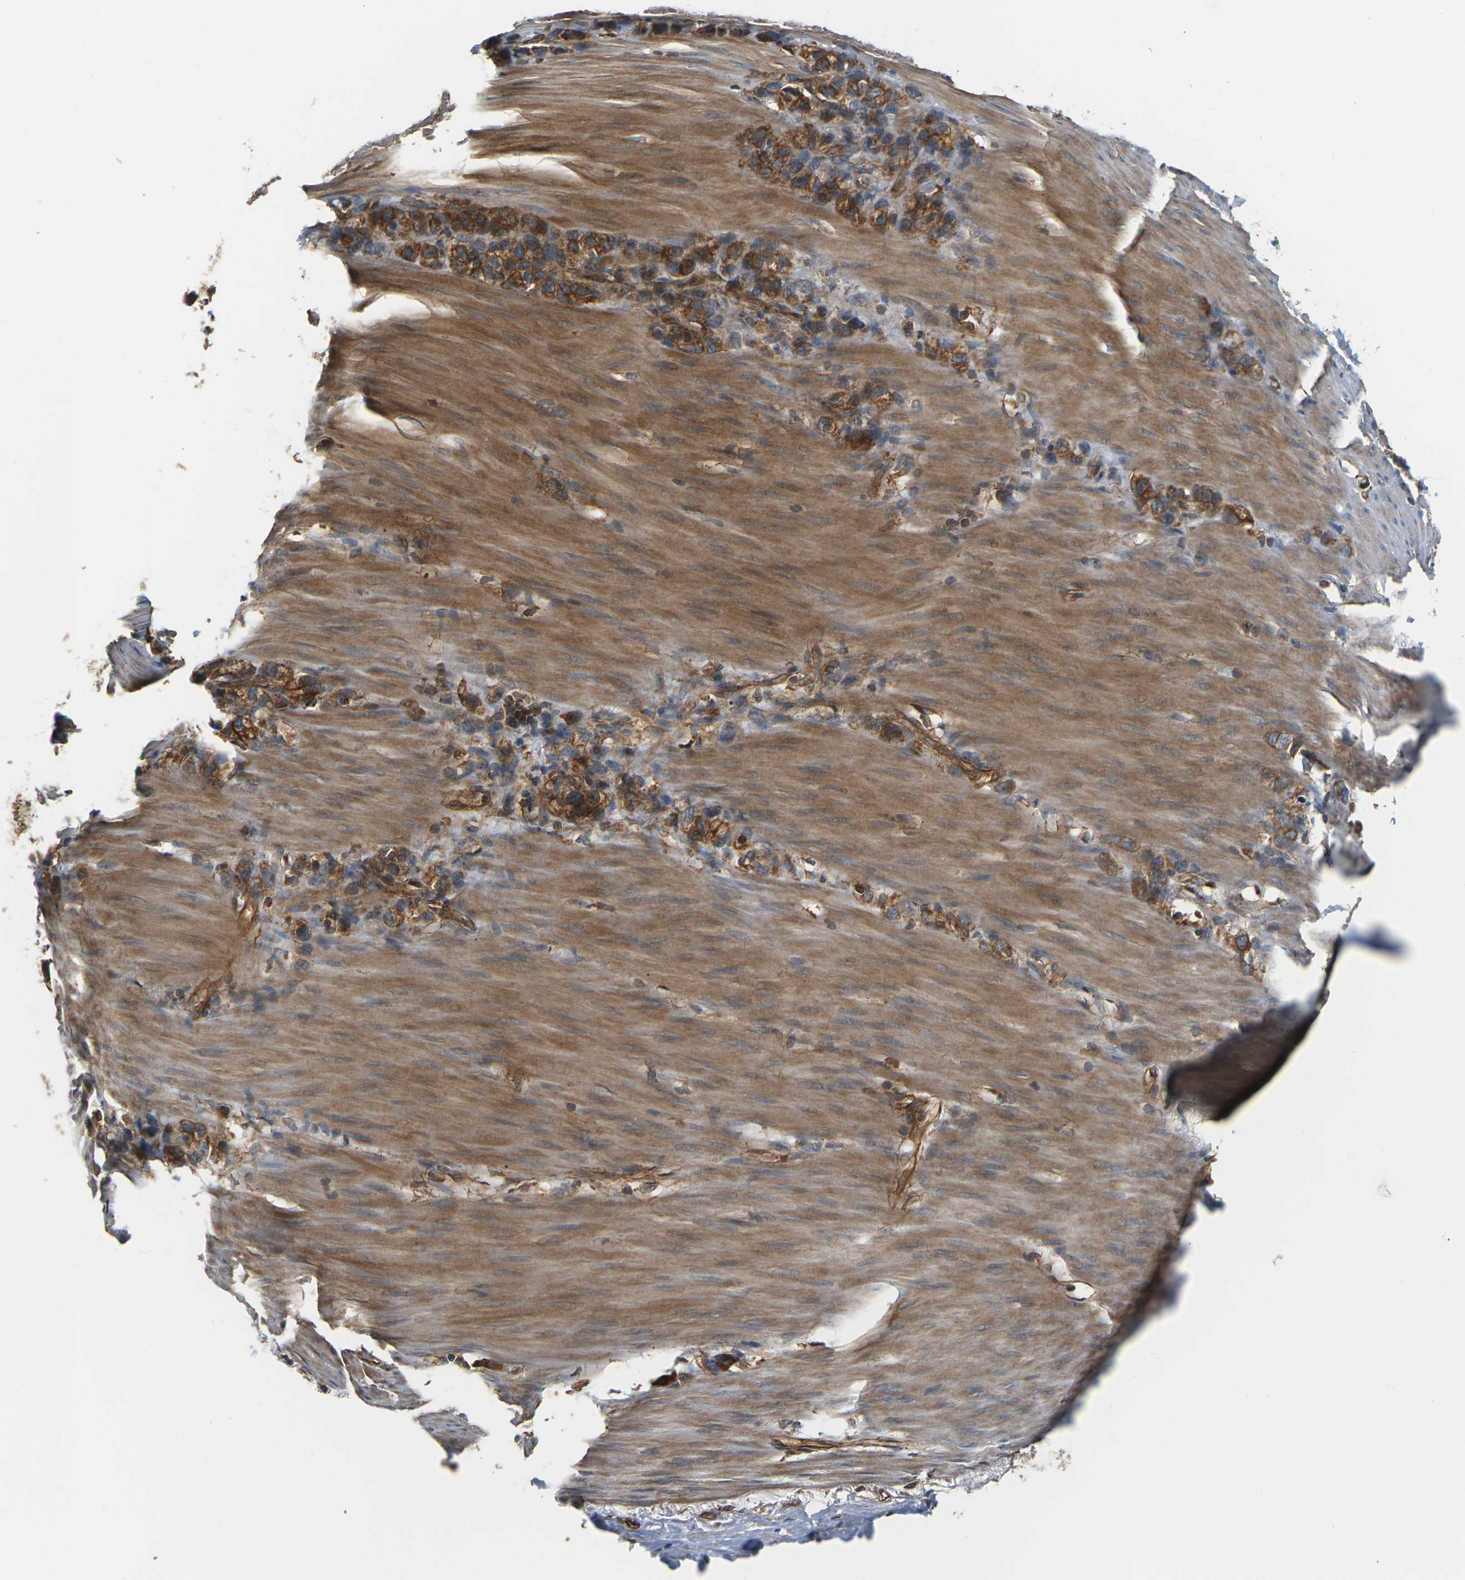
{"staining": {"intensity": "moderate", "quantity": ">75%", "location": "cytoplasmic/membranous"}, "tissue": "stomach cancer", "cell_type": "Tumor cells", "image_type": "cancer", "snomed": [{"axis": "morphology", "description": "Normal tissue, NOS"}, {"axis": "morphology", "description": "Adenocarcinoma, NOS"}, {"axis": "morphology", "description": "Adenocarcinoma, High grade"}, {"axis": "topography", "description": "Stomach, upper"}, {"axis": "topography", "description": "Stomach"}], "caption": "This histopathology image displays stomach adenocarcinoma stained with immunohistochemistry (IHC) to label a protein in brown. The cytoplasmic/membranous of tumor cells show moderate positivity for the protein. Nuclei are counter-stained blue.", "gene": "PCDHB4", "patient": {"sex": "female", "age": 65}}